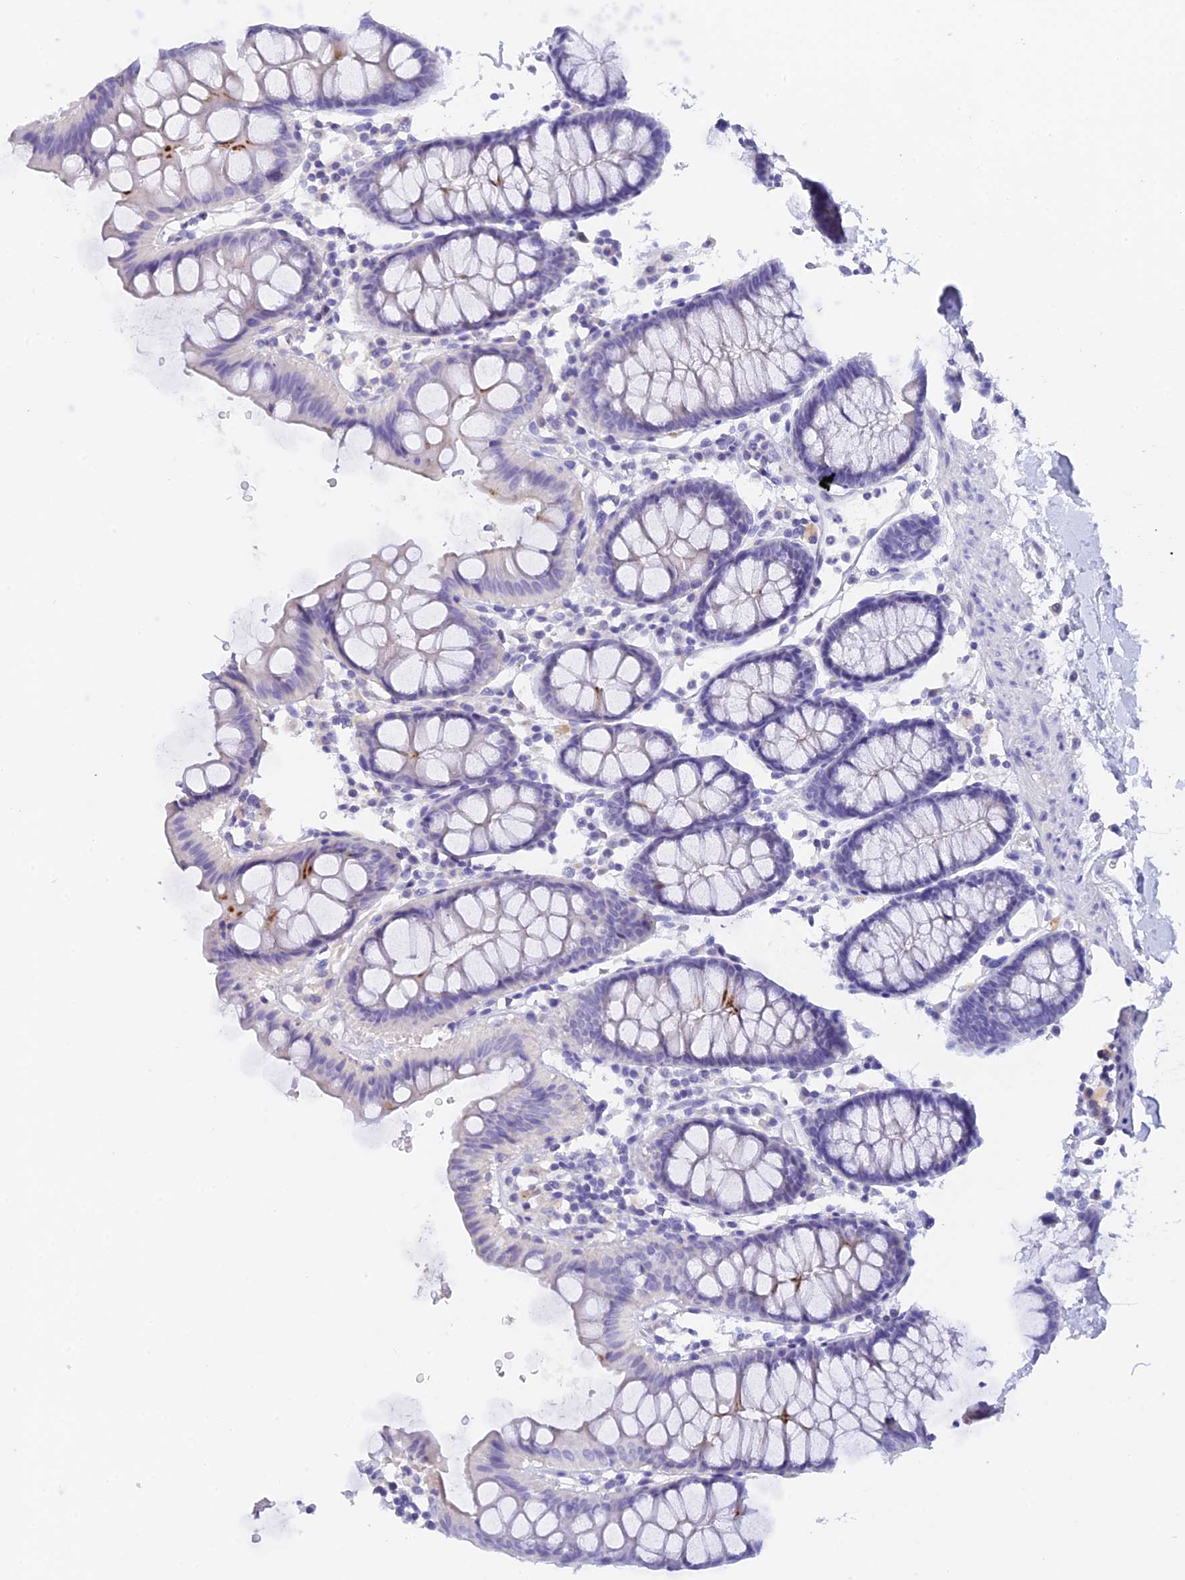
{"staining": {"intensity": "negative", "quantity": "none", "location": "none"}, "tissue": "colon", "cell_type": "Endothelial cells", "image_type": "normal", "snomed": [{"axis": "morphology", "description": "Normal tissue, NOS"}, {"axis": "topography", "description": "Colon"}], "caption": "Endothelial cells show no significant protein expression in unremarkable colon.", "gene": "C12orf29", "patient": {"sex": "male", "age": 75}}